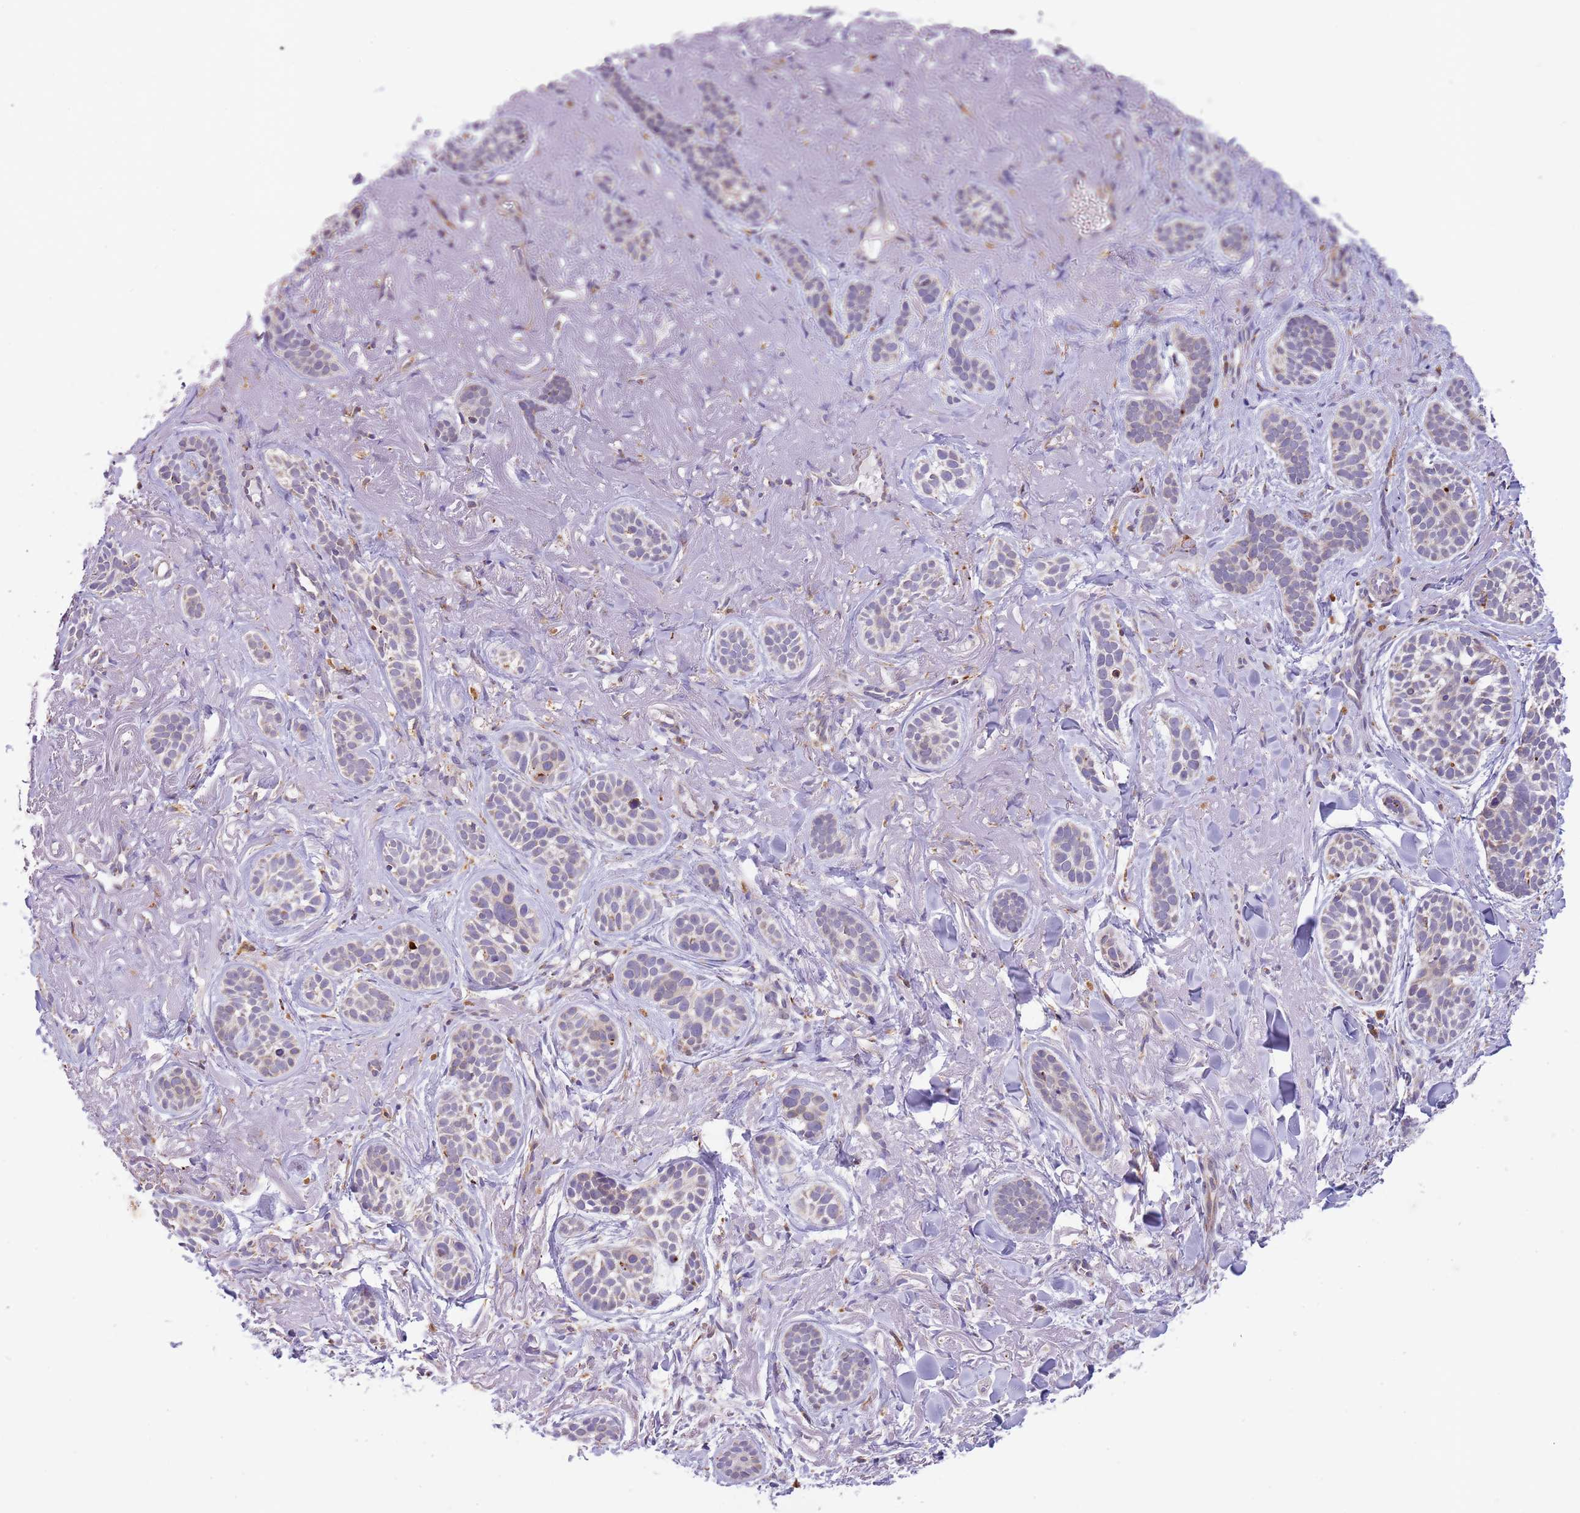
{"staining": {"intensity": "weak", "quantity": "<25%", "location": "cytoplasmic/membranous"}, "tissue": "skin cancer", "cell_type": "Tumor cells", "image_type": "cancer", "snomed": [{"axis": "morphology", "description": "Basal cell carcinoma"}, {"axis": "topography", "description": "Skin"}], "caption": "IHC micrograph of neoplastic tissue: skin cancer stained with DAB exhibits no significant protein positivity in tumor cells. (DAB IHC visualized using brightfield microscopy, high magnification).", "gene": "LHX6", "patient": {"sex": "male", "age": 71}}